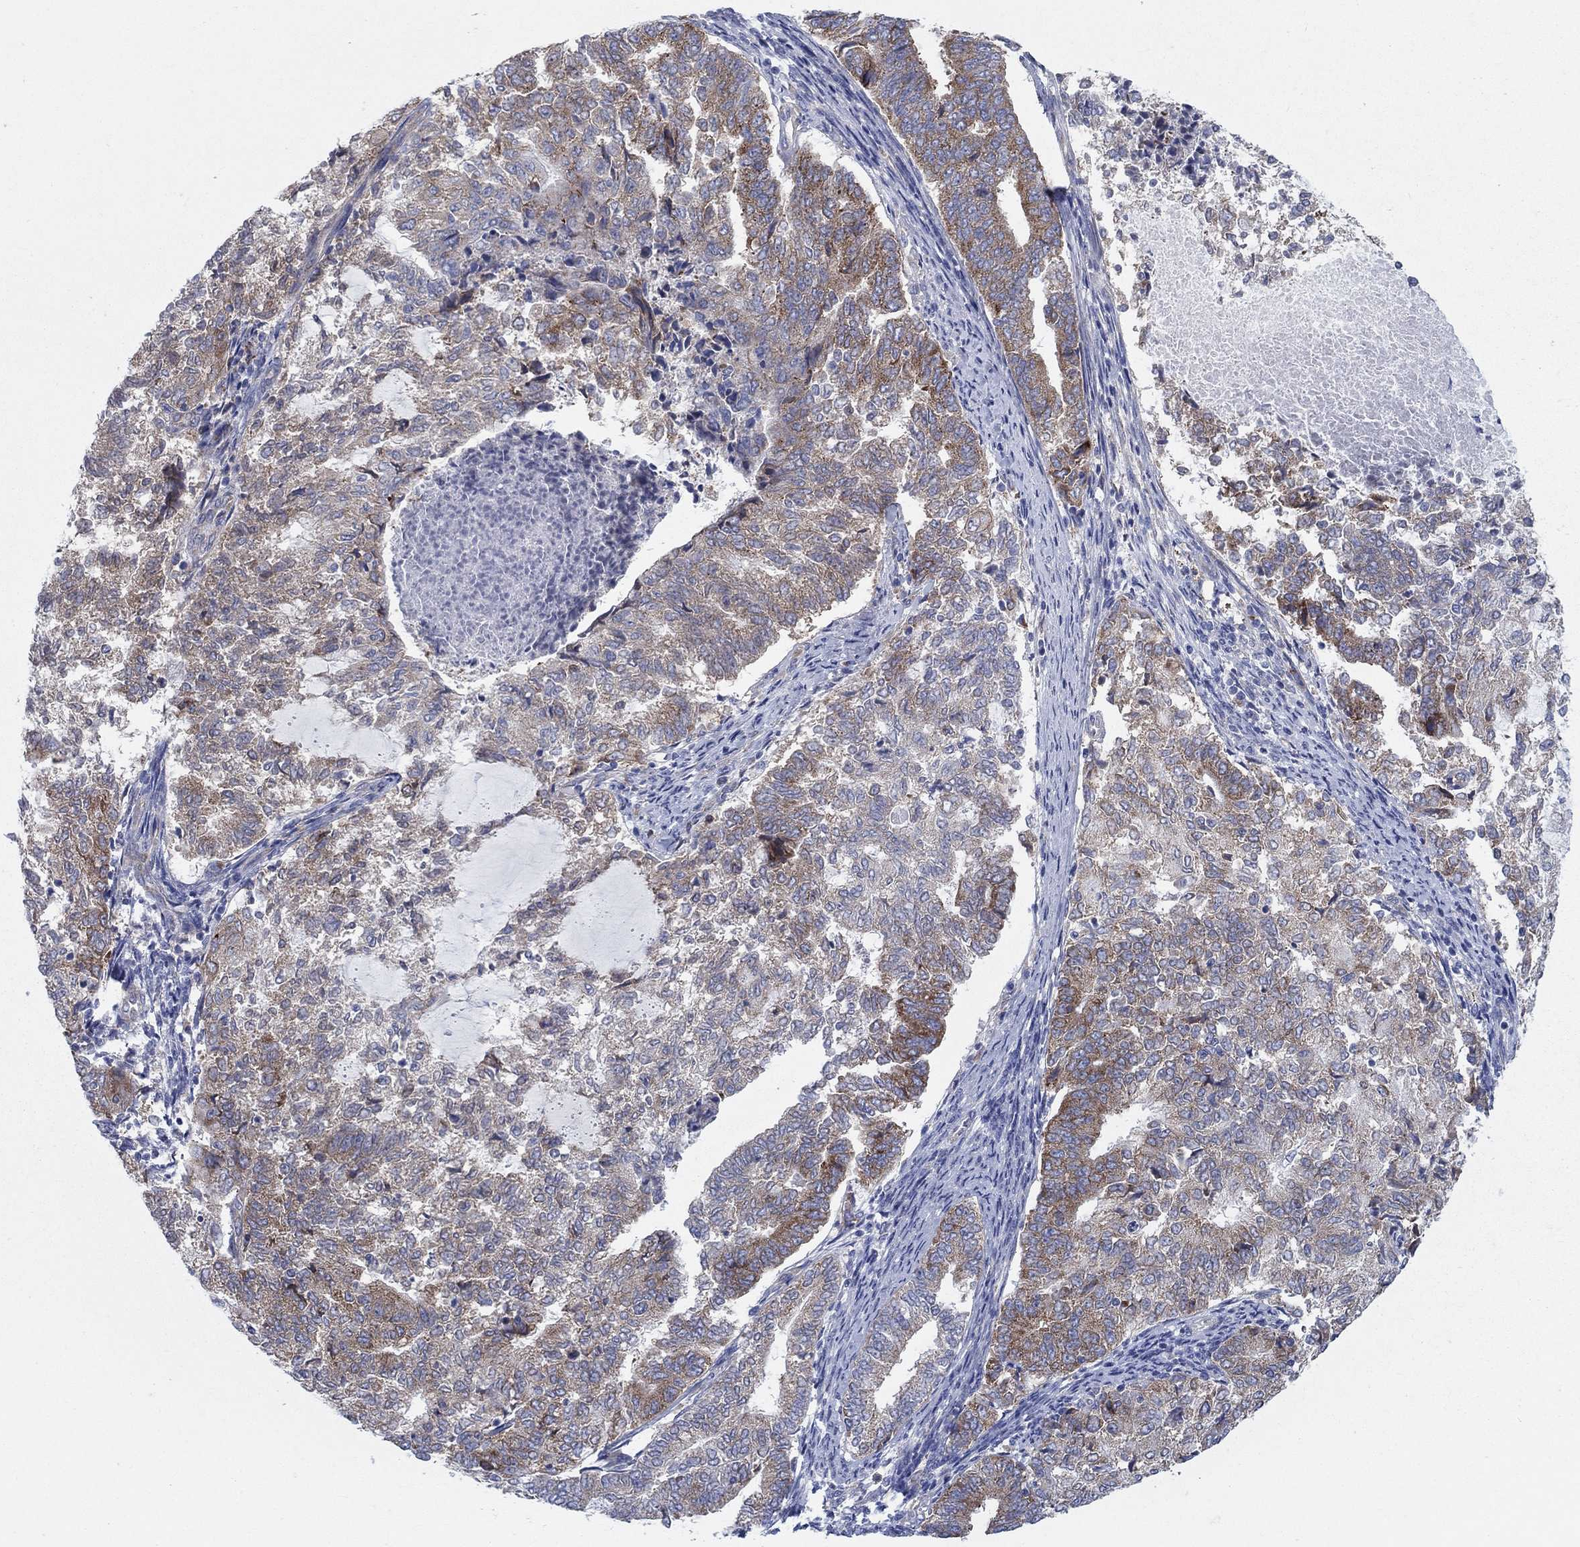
{"staining": {"intensity": "strong", "quantity": "<25%", "location": "cytoplasmic/membranous"}, "tissue": "endometrial cancer", "cell_type": "Tumor cells", "image_type": "cancer", "snomed": [{"axis": "morphology", "description": "Adenocarcinoma, NOS"}, {"axis": "topography", "description": "Endometrium"}], "caption": "Brown immunohistochemical staining in endometrial cancer exhibits strong cytoplasmic/membranous staining in about <25% of tumor cells.", "gene": "TMEM59", "patient": {"sex": "female", "age": 65}}